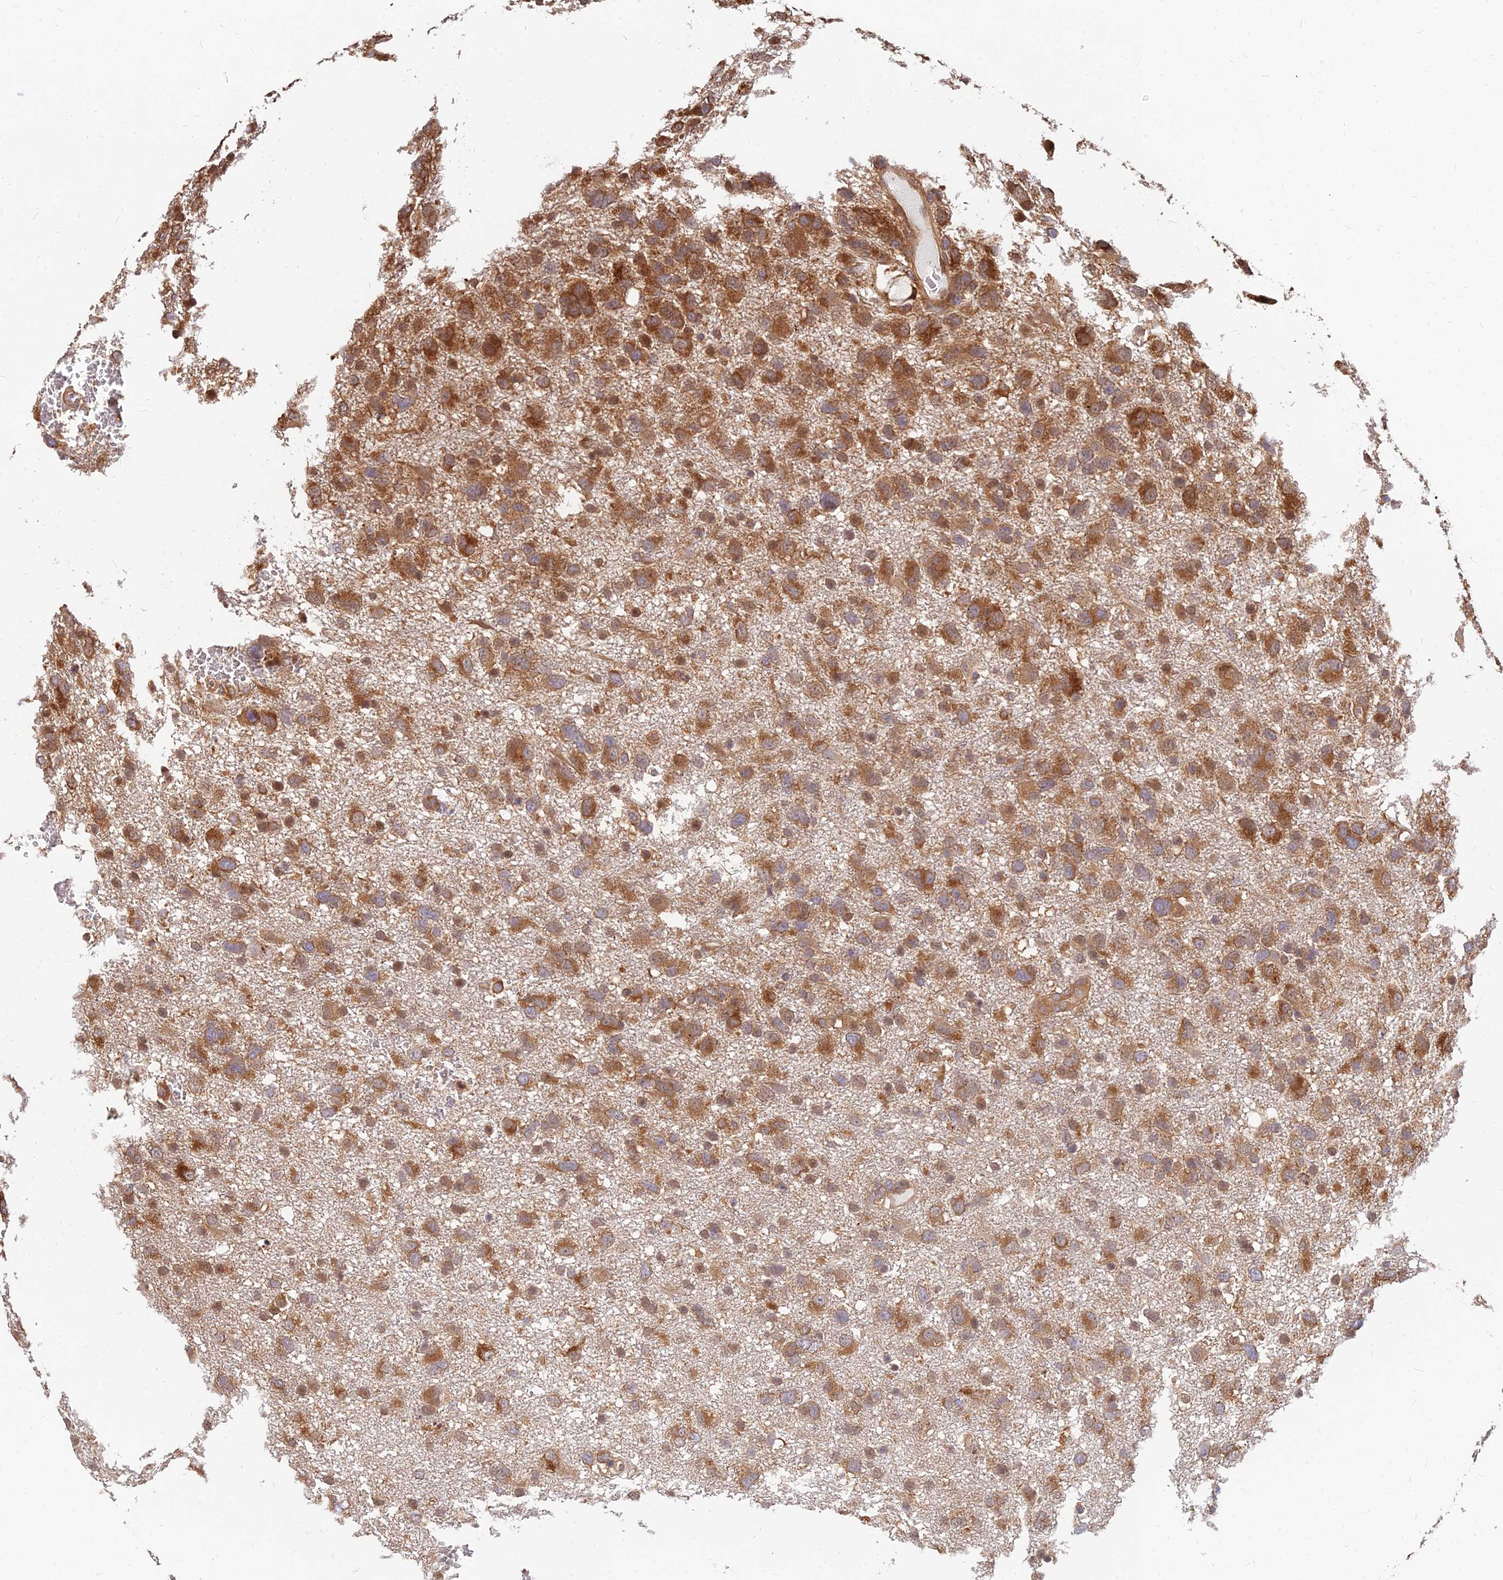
{"staining": {"intensity": "strong", "quantity": ">75%", "location": "cytoplasmic/membranous"}, "tissue": "glioma", "cell_type": "Tumor cells", "image_type": "cancer", "snomed": [{"axis": "morphology", "description": "Glioma, malignant, High grade"}, {"axis": "topography", "description": "Brain"}], "caption": "A brown stain shows strong cytoplasmic/membranous positivity of a protein in human glioma tumor cells.", "gene": "CCT6B", "patient": {"sex": "male", "age": 61}}